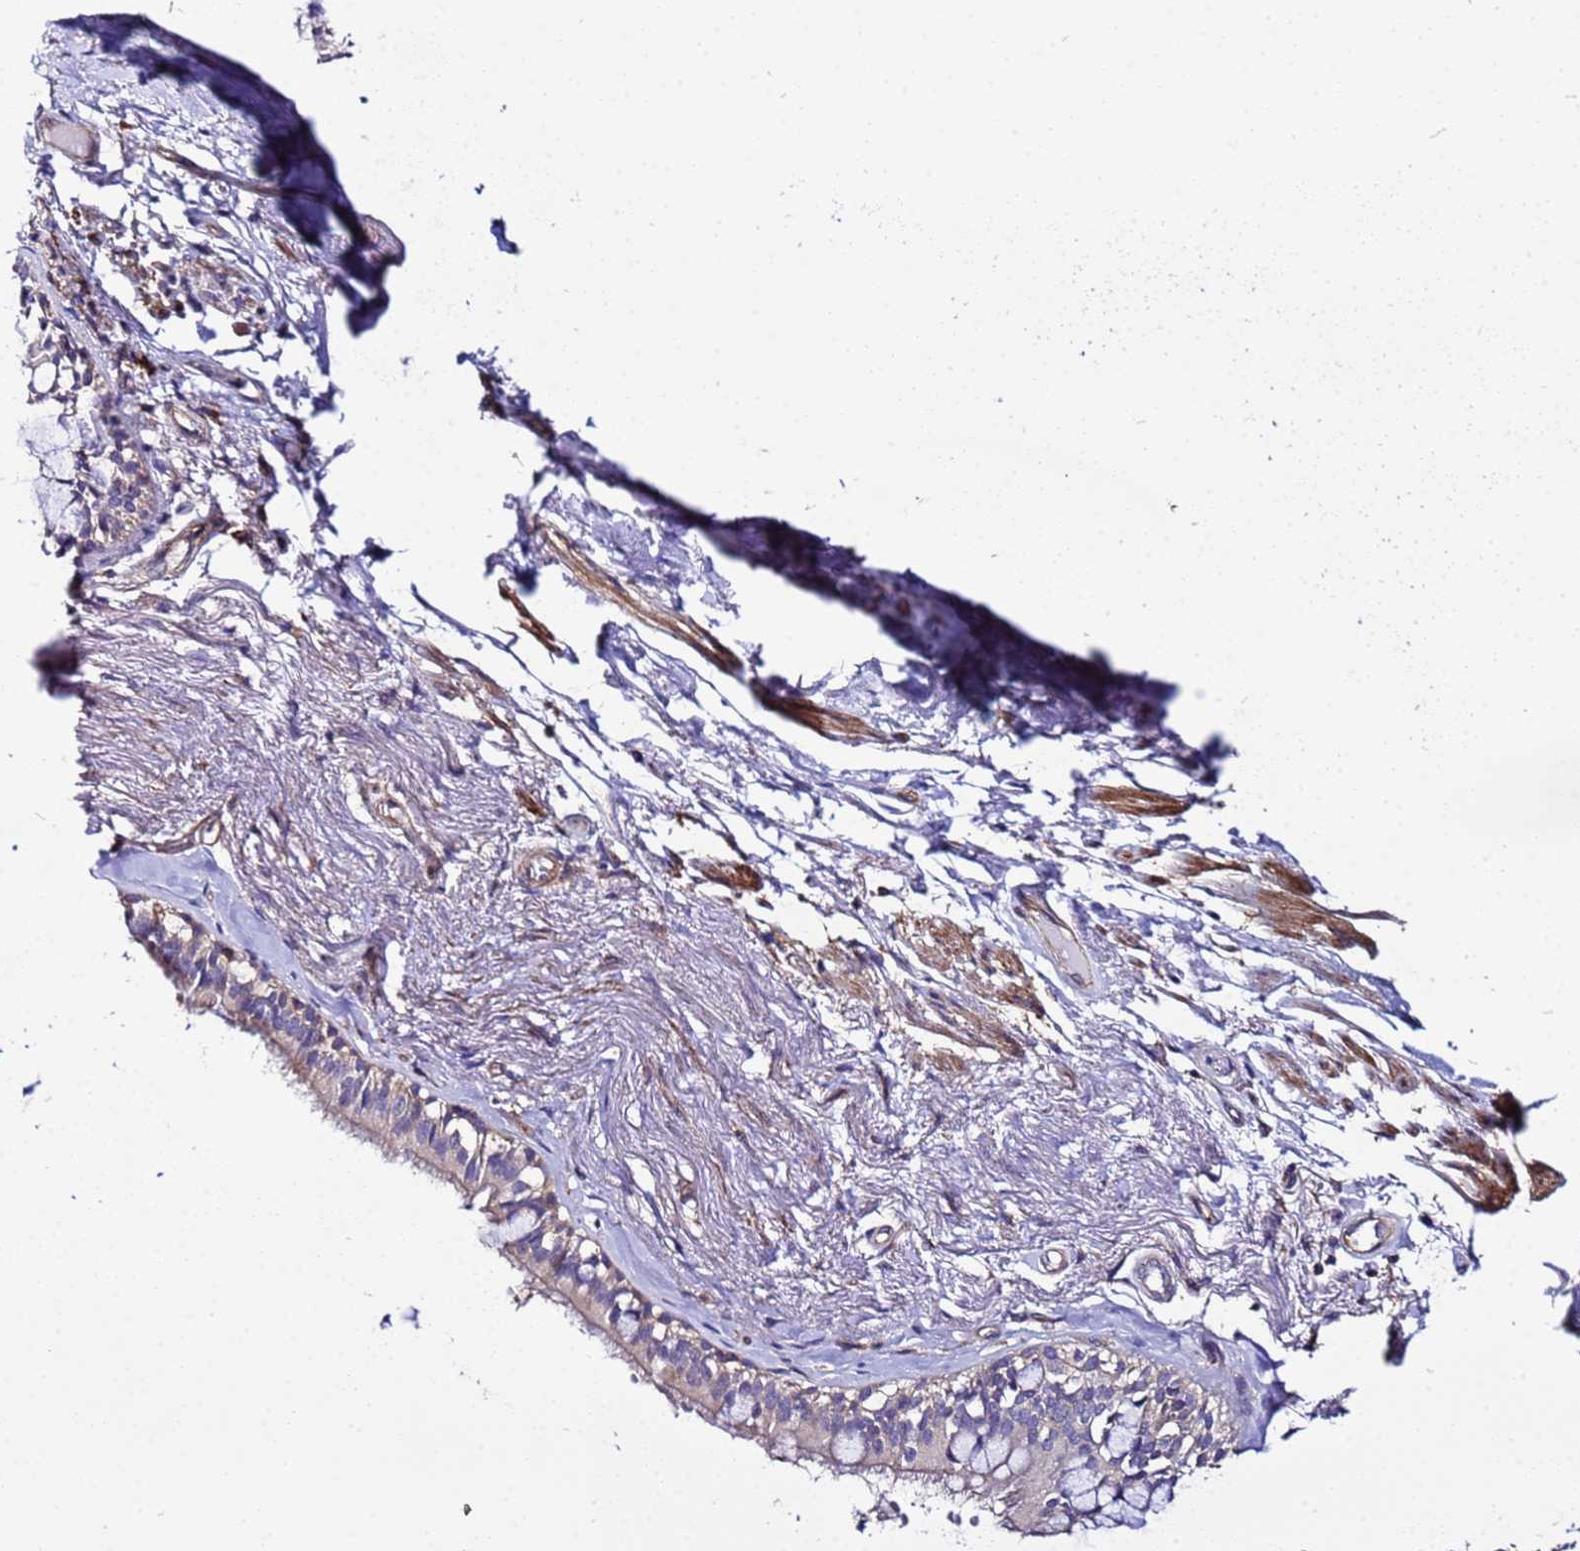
{"staining": {"intensity": "moderate", "quantity": "25%-75%", "location": "cytoplasmic/membranous"}, "tissue": "bronchus", "cell_type": "Respiratory epithelial cells", "image_type": "normal", "snomed": [{"axis": "morphology", "description": "Normal tissue, NOS"}, {"axis": "topography", "description": "Bronchus"}], "caption": "Respiratory epithelial cells demonstrate medium levels of moderate cytoplasmic/membranous staining in approximately 25%-75% of cells in unremarkable bronchus.", "gene": "STK38L", "patient": {"sex": "male", "age": 70}}